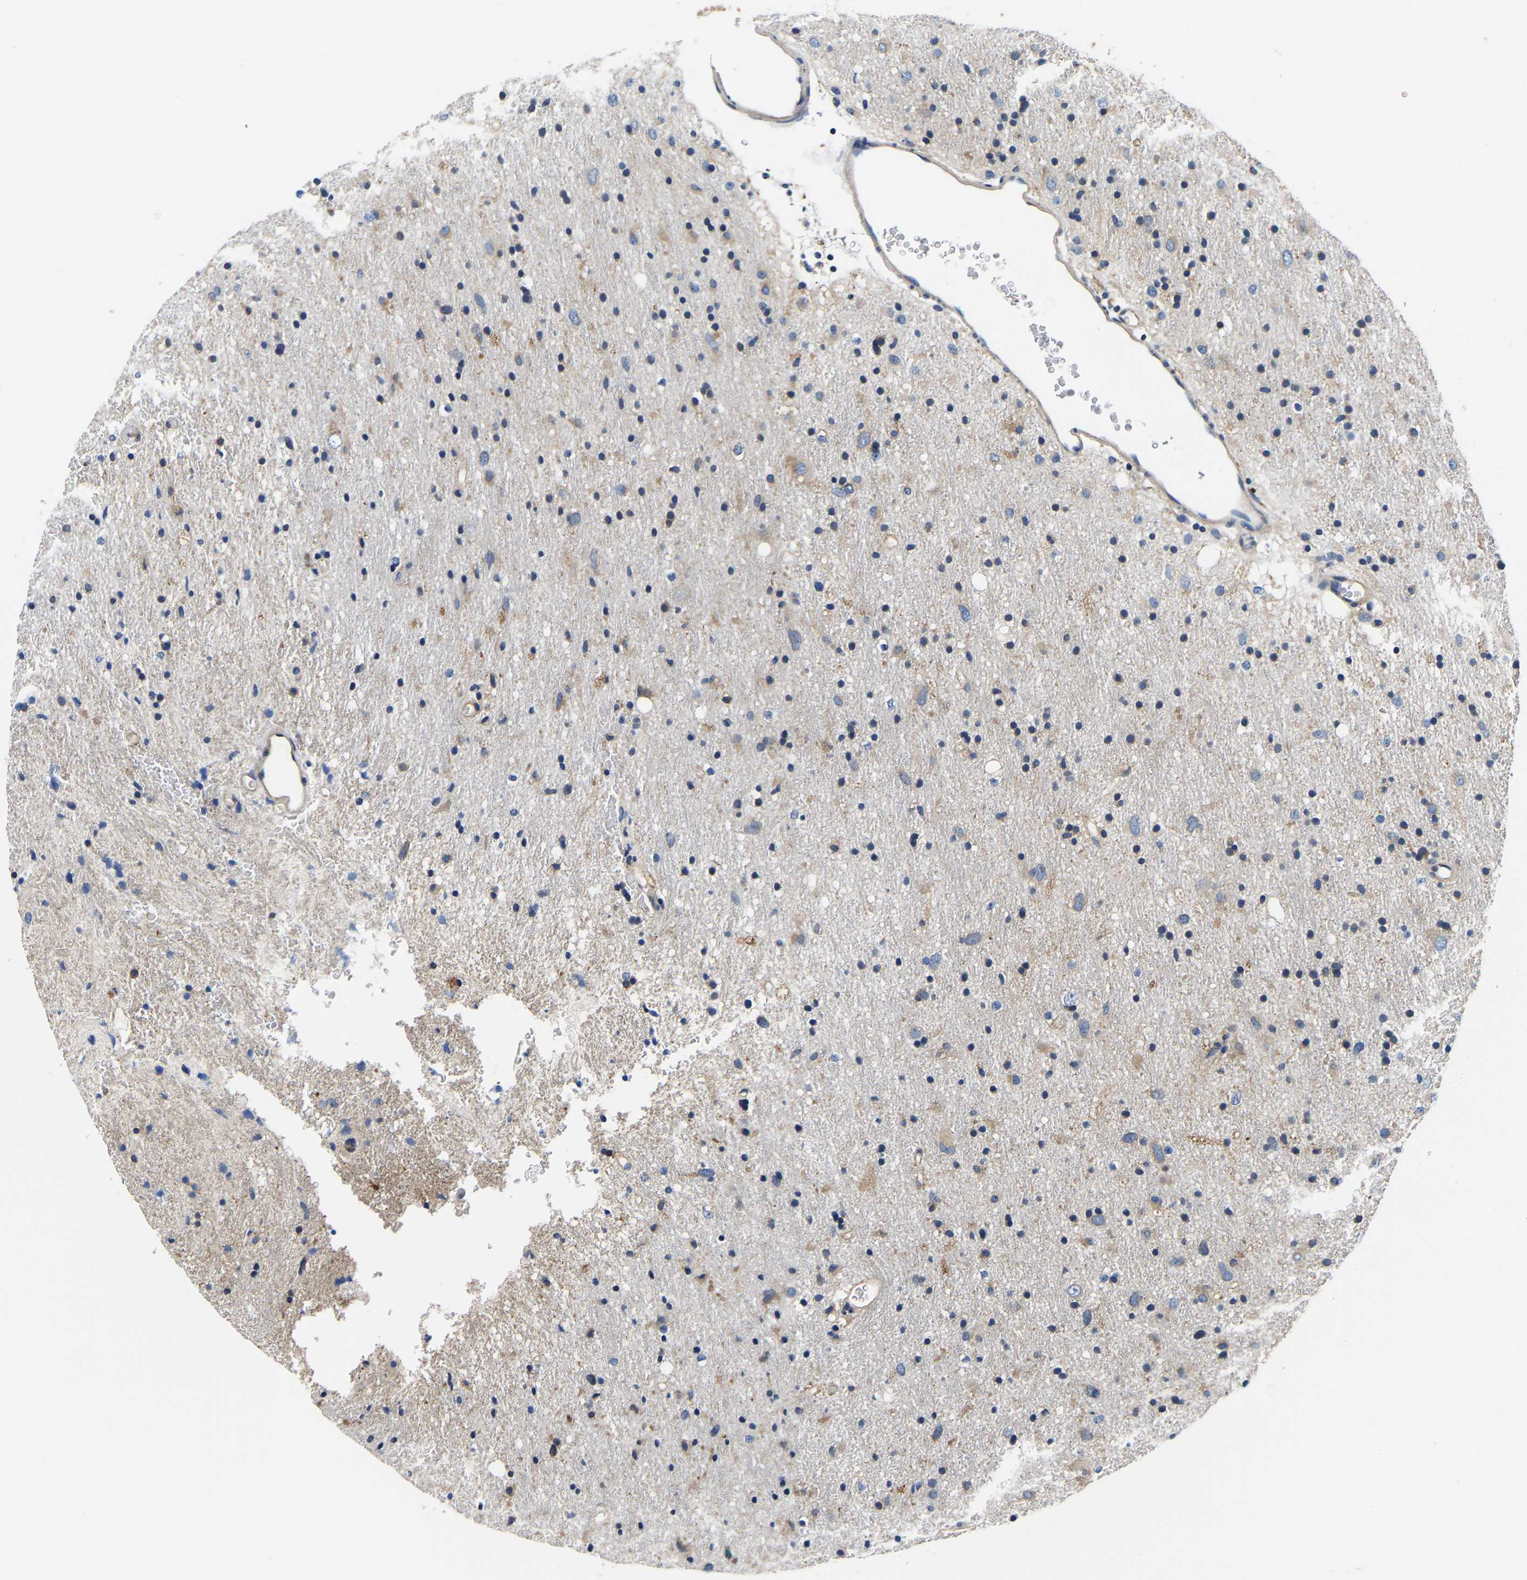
{"staining": {"intensity": "weak", "quantity": "25%-75%", "location": "cytoplasmic/membranous"}, "tissue": "glioma", "cell_type": "Tumor cells", "image_type": "cancer", "snomed": [{"axis": "morphology", "description": "Glioma, malignant, Low grade"}, {"axis": "topography", "description": "Brain"}], "caption": "Malignant glioma (low-grade) tissue exhibits weak cytoplasmic/membranous staining in about 25%-75% of tumor cells, visualized by immunohistochemistry.", "gene": "SH3GLB1", "patient": {"sex": "male", "age": 77}}